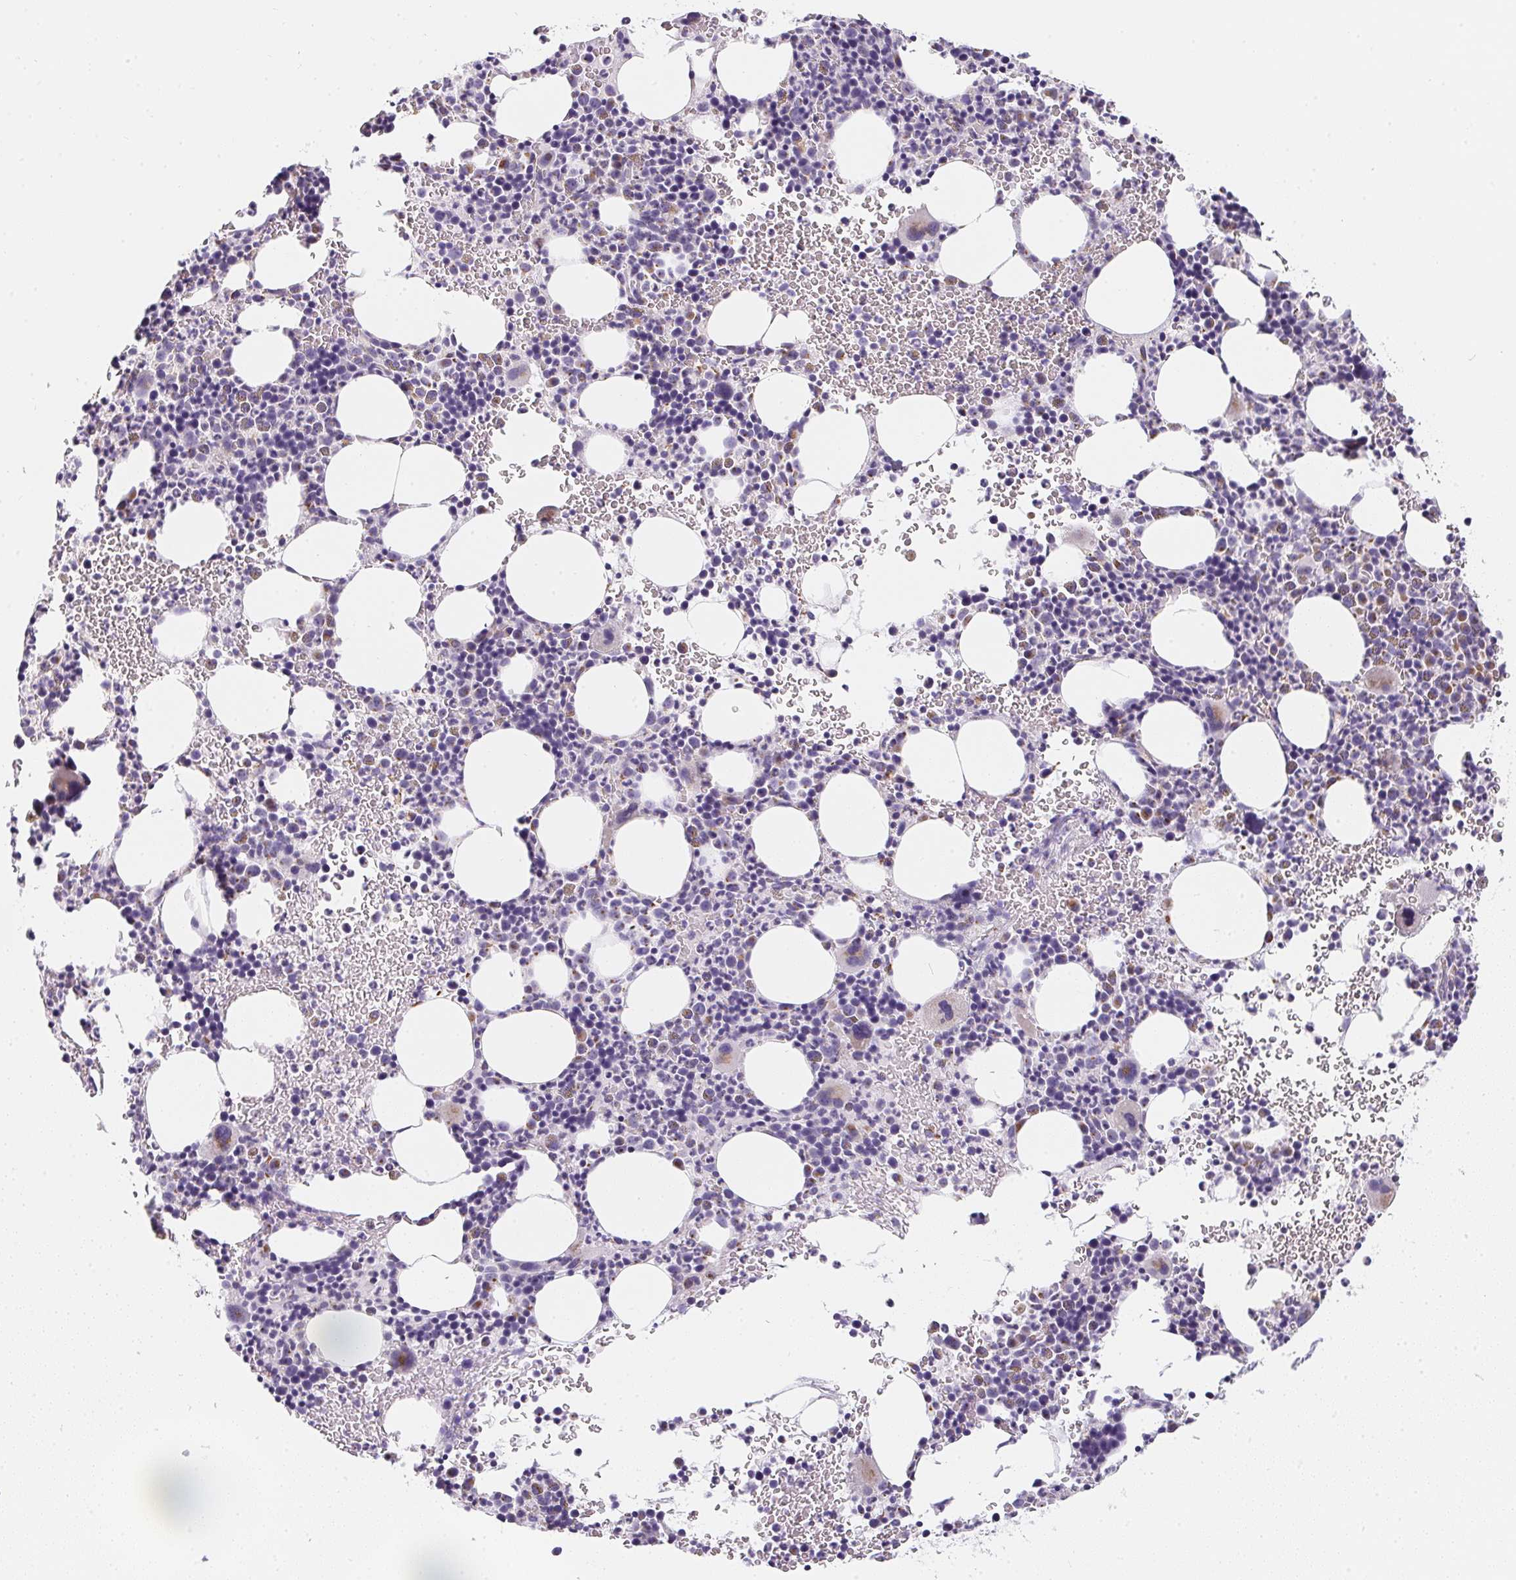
{"staining": {"intensity": "moderate", "quantity": "<25%", "location": "cytoplasmic/membranous"}, "tissue": "bone marrow", "cell_type": "Hematopoietic cells", "image_type": "normal", "snomed": [{"axis": "morphology", "description": "Normal tissue, NOS"}, {"axis": "topography", "description": "Bone marrow"}], "caption": "Protein expression analysis of unremarkable bone marrow exhibits moderate cytoplasmic/membranous expression in approximately <25% of hematopoietic cells.", "gene": "MAP1A", "patient": {"sex": "male", "age": 63}}